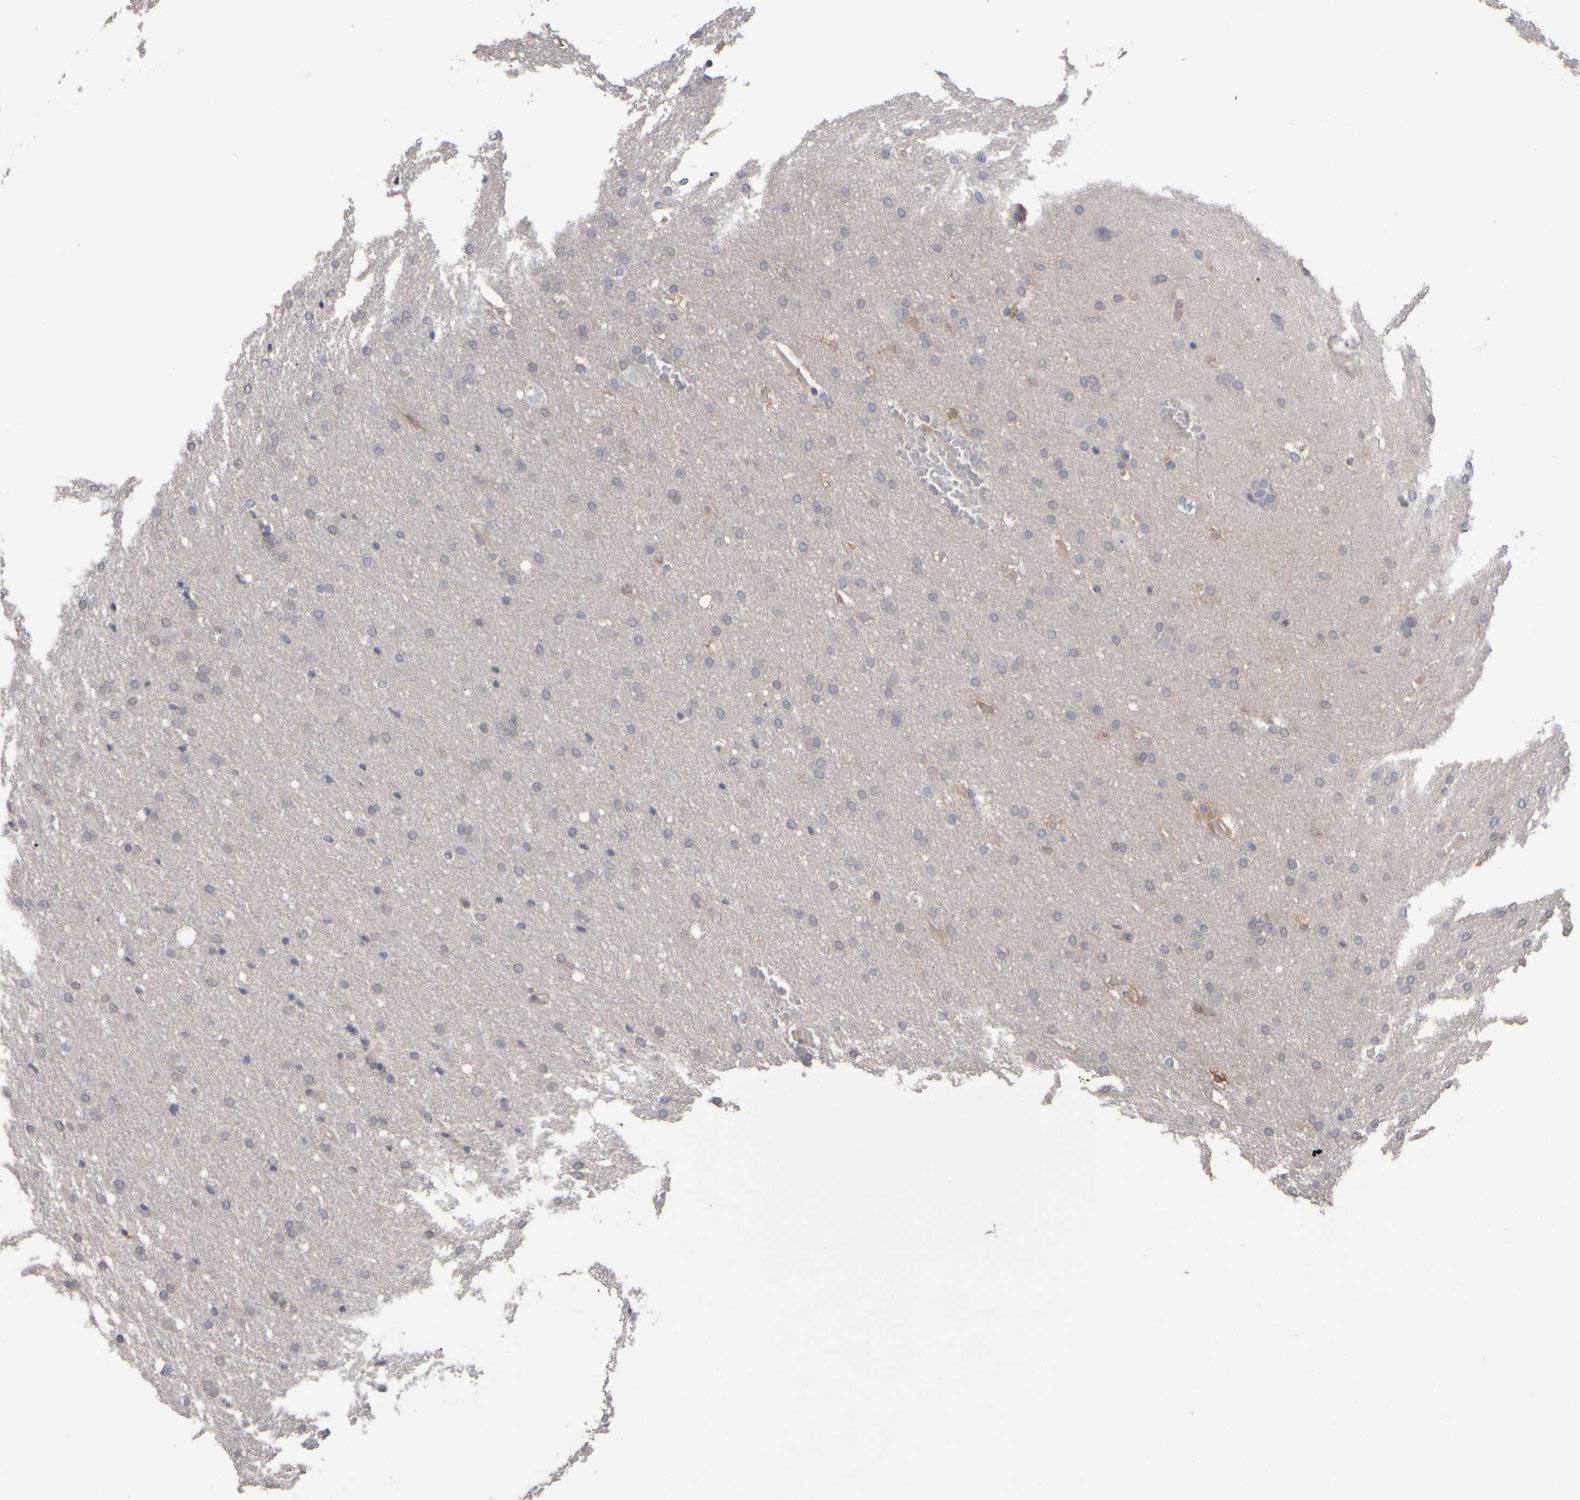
{"staining": {"intensity": "negative", "quantity": "none", "location": "none"}, "tissue": "glioma", "cell_type": "Tumor cells", "image_type": "cancer", "snomed": [{"axis": "morphology", "description": "Glioma, malignant, Low grade"}, {"axis": "topography", "description": "Brain"}], "caption": "IHC micrograph of neoplastic tissue: human glioma stained with DAB (3,3'-diaminobenzidine) exhibits no significant protein positivity in tumor cells.", "gene": "EPHX2", "patient": {"sex": "female", "age": 37}}